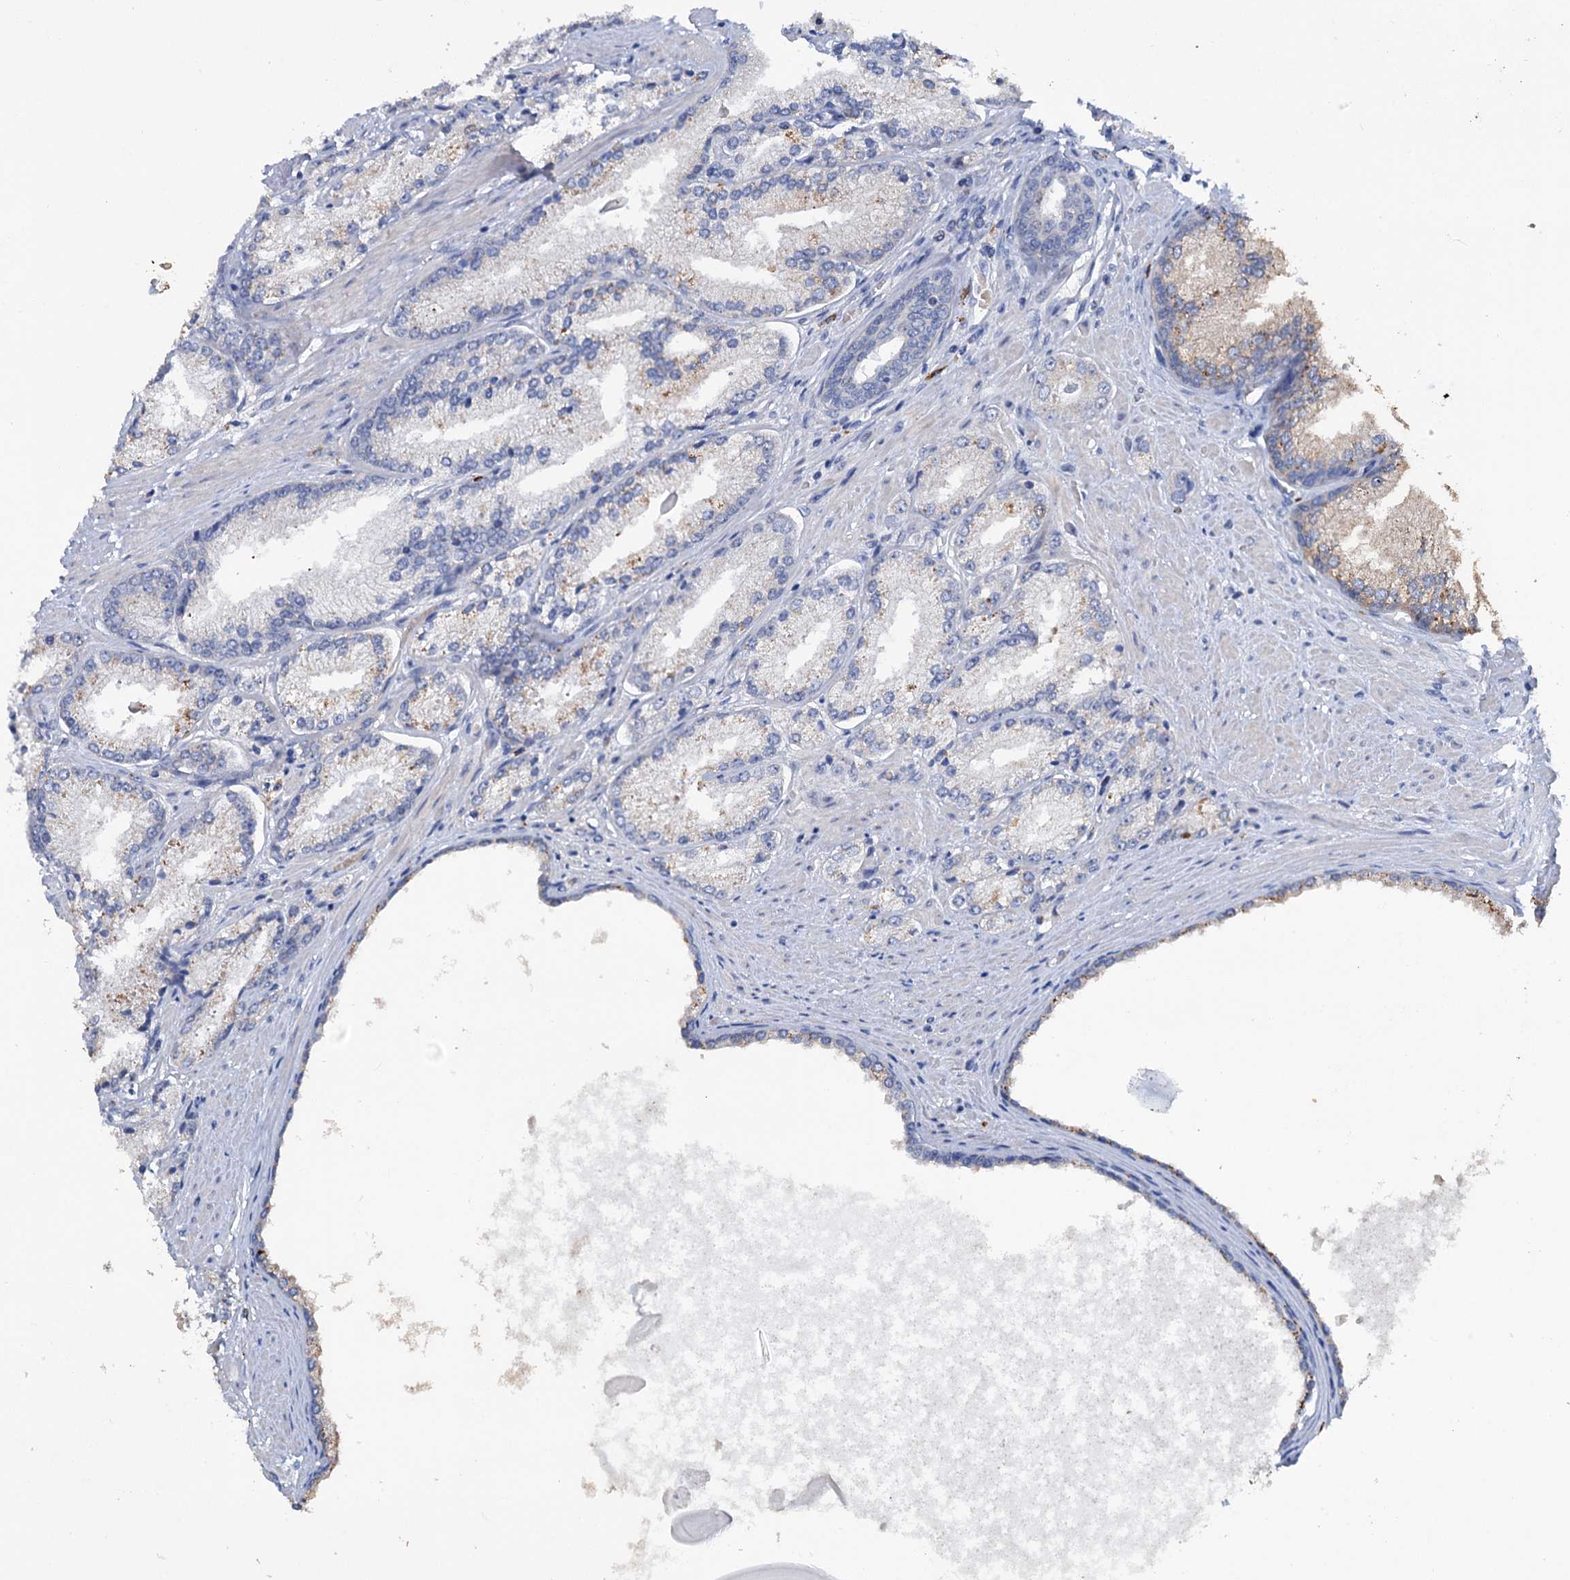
{"staining": {"intensity": "weak", "quantity": "<25%", "location": "cytoplasmic/membranous"}, "tissue": "prostate cancer", "cell_type": "Tumor cells", "image_type": "cancer", "snomed": [{"axis": "morphology", "description": "Adenocarcinoma, High grade"}, {"axis": "topography", "description": "Prostate"}], "caption": "Human prostate cancer (adenocarcinoma (high-grade)) stained for a protein using immunohistochemistry reveals no staining in tumor cells.", "gene": "FAM111B", "patient": {"sex": "male", "age": 66}}